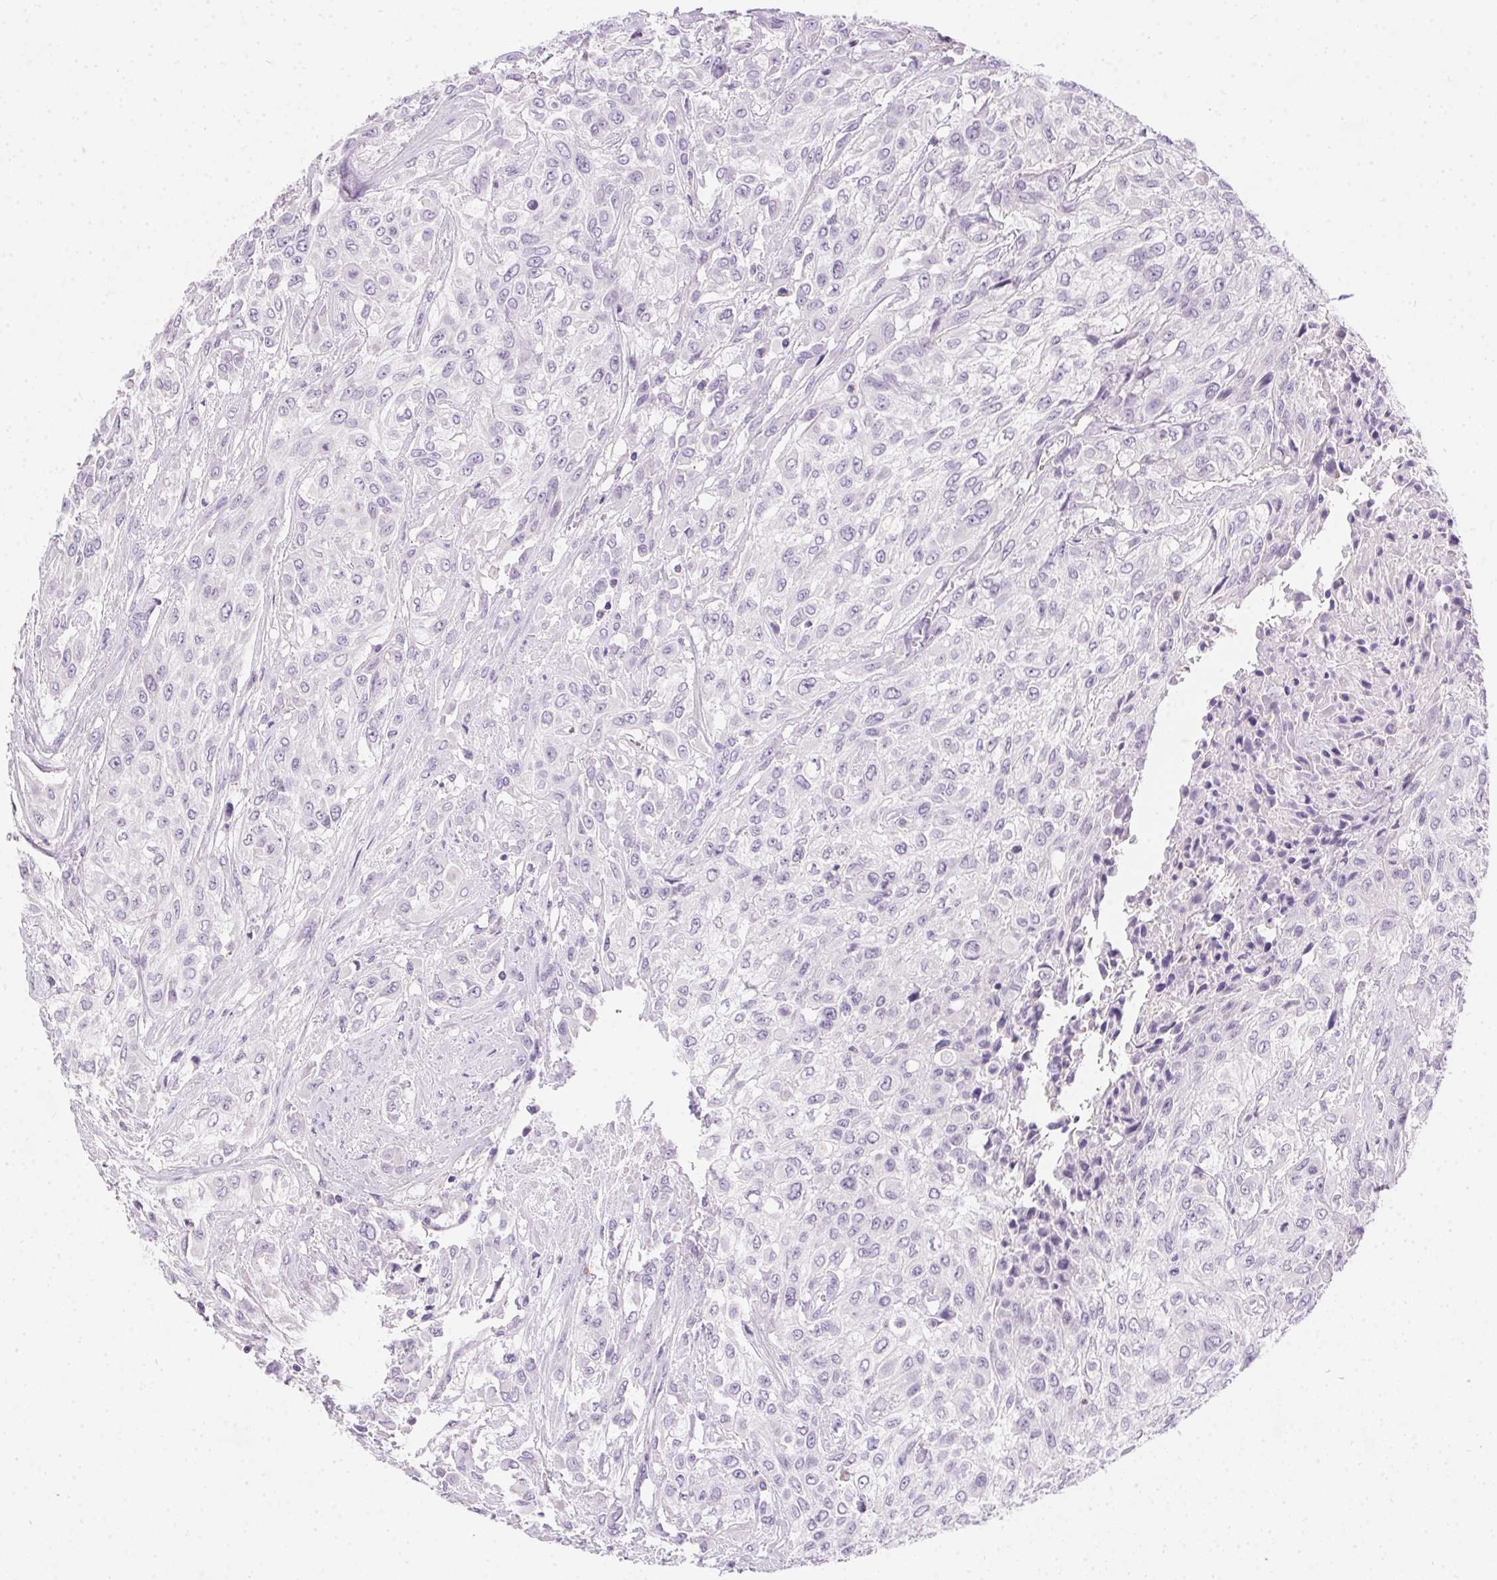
{"staining": {"intensity": "negative", "quantity": "none", "location": "none"}, "tissue": "urothelial cancer", "cell_type": "Tumor cells", "image_type": "cancer", "snomed": [{"axis": "morphology", "description": "Urothelial carcinoma, High grade"}, {"axis": "topography", "description": "Urinary bladder"}], "caption": "High-grade urothelial carcinoma was stained to show a protein in brown. There is no significant staining in tumor cells. The staining is performed using DAB brown chromogen with nuclei counter-stained in using hematoxylin.", "gene": "SSTR4", "patient": {"sex": "male", "age": 57}}